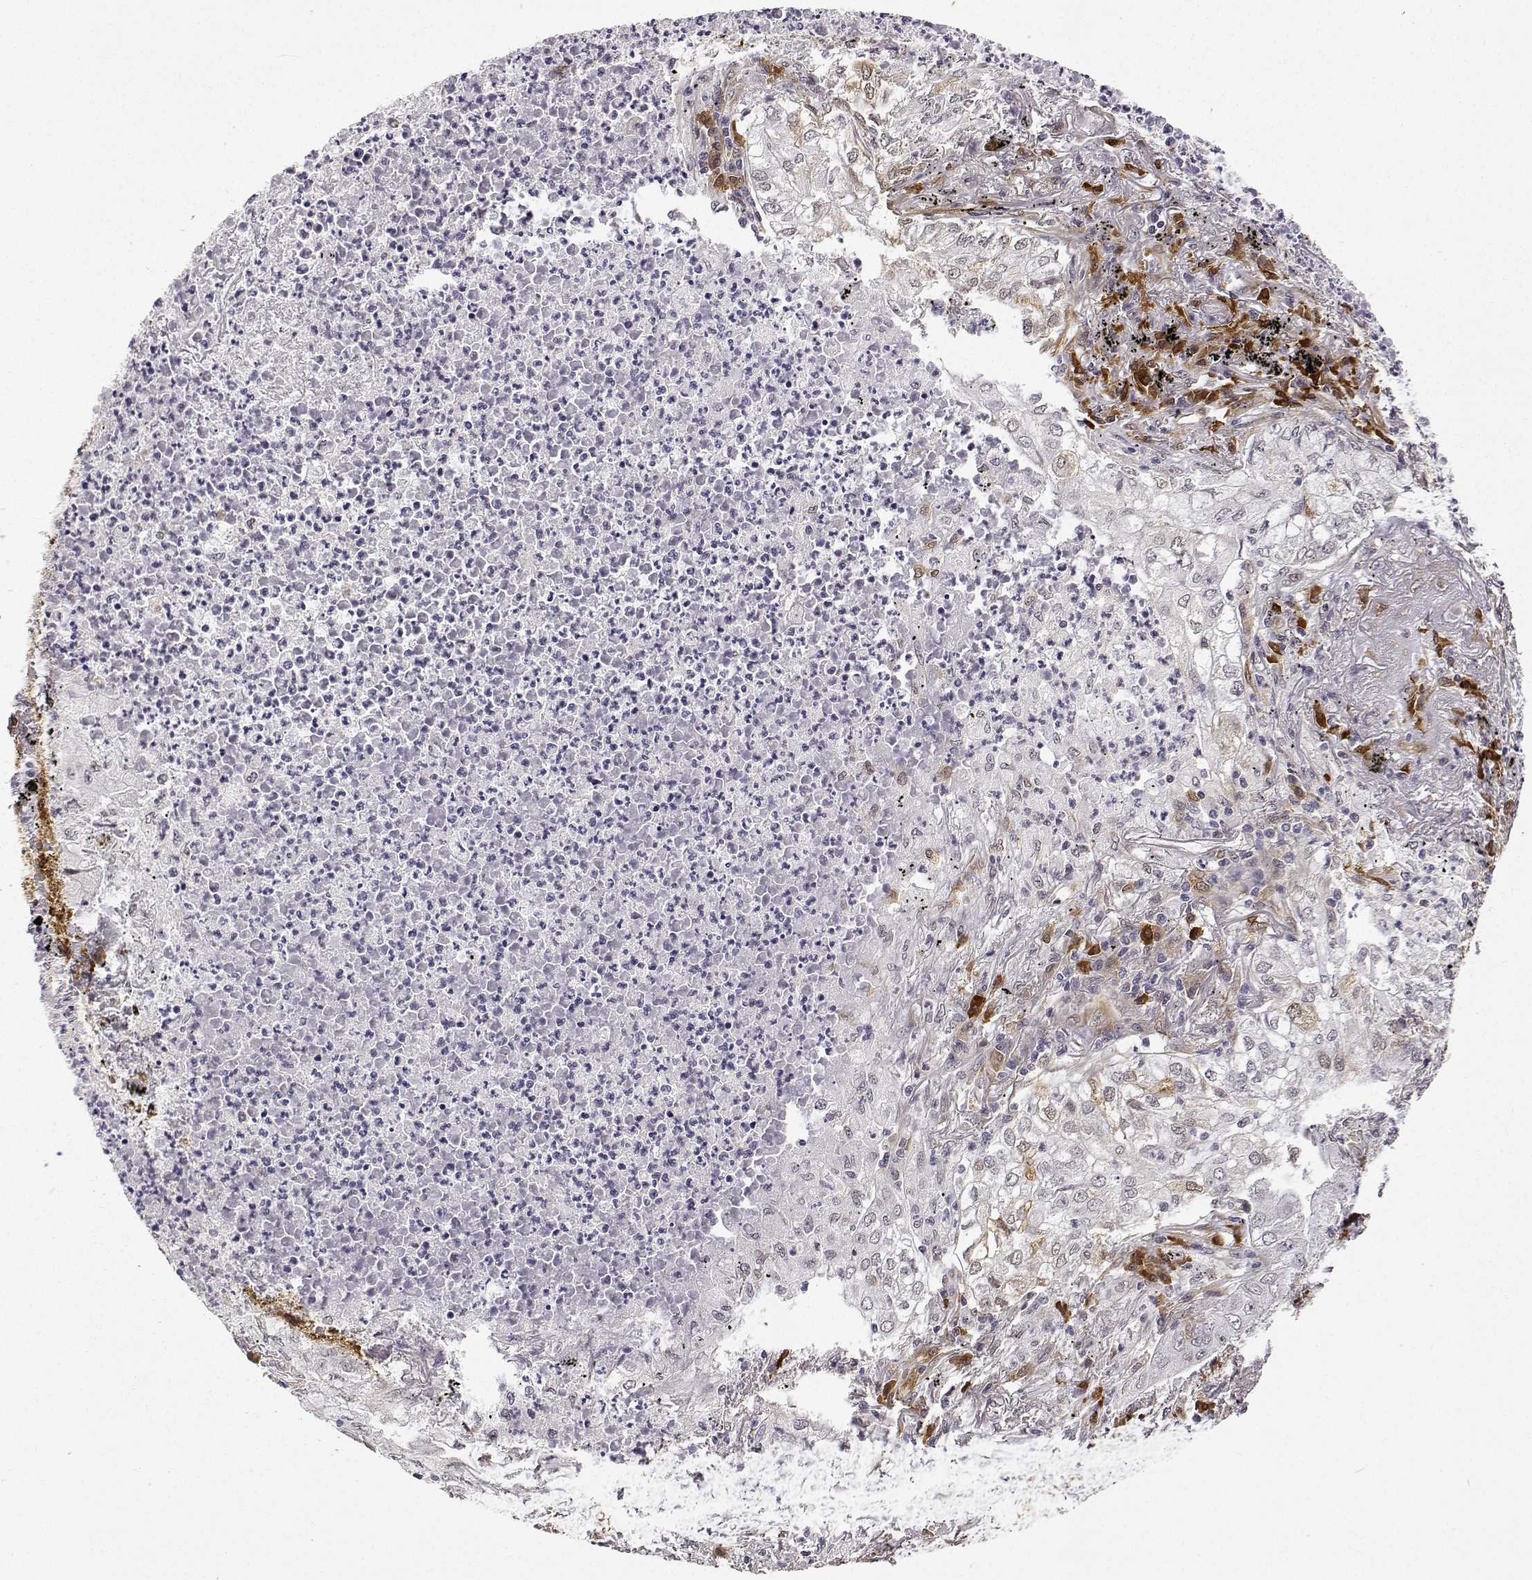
{"staining": {"intensity": "negative", "quantity": "none", "location": "none"}, "tissue": "lung cancer", "cell_type": "Tumor cells", "image_type": "cancer", "snomed": [{"axis": "morphology", "description": "Adenocarcinoma, NOS"}, {"axis": "topography", "description": "Lung"}], "caption": "Human lung cancer (adenocarcinoma) stained for a protein using immunohistochemistry (IHC) shows no staining in tumor cells.", "gene": "PHGDH", "patient": {"sex": "female", "age": 73}}